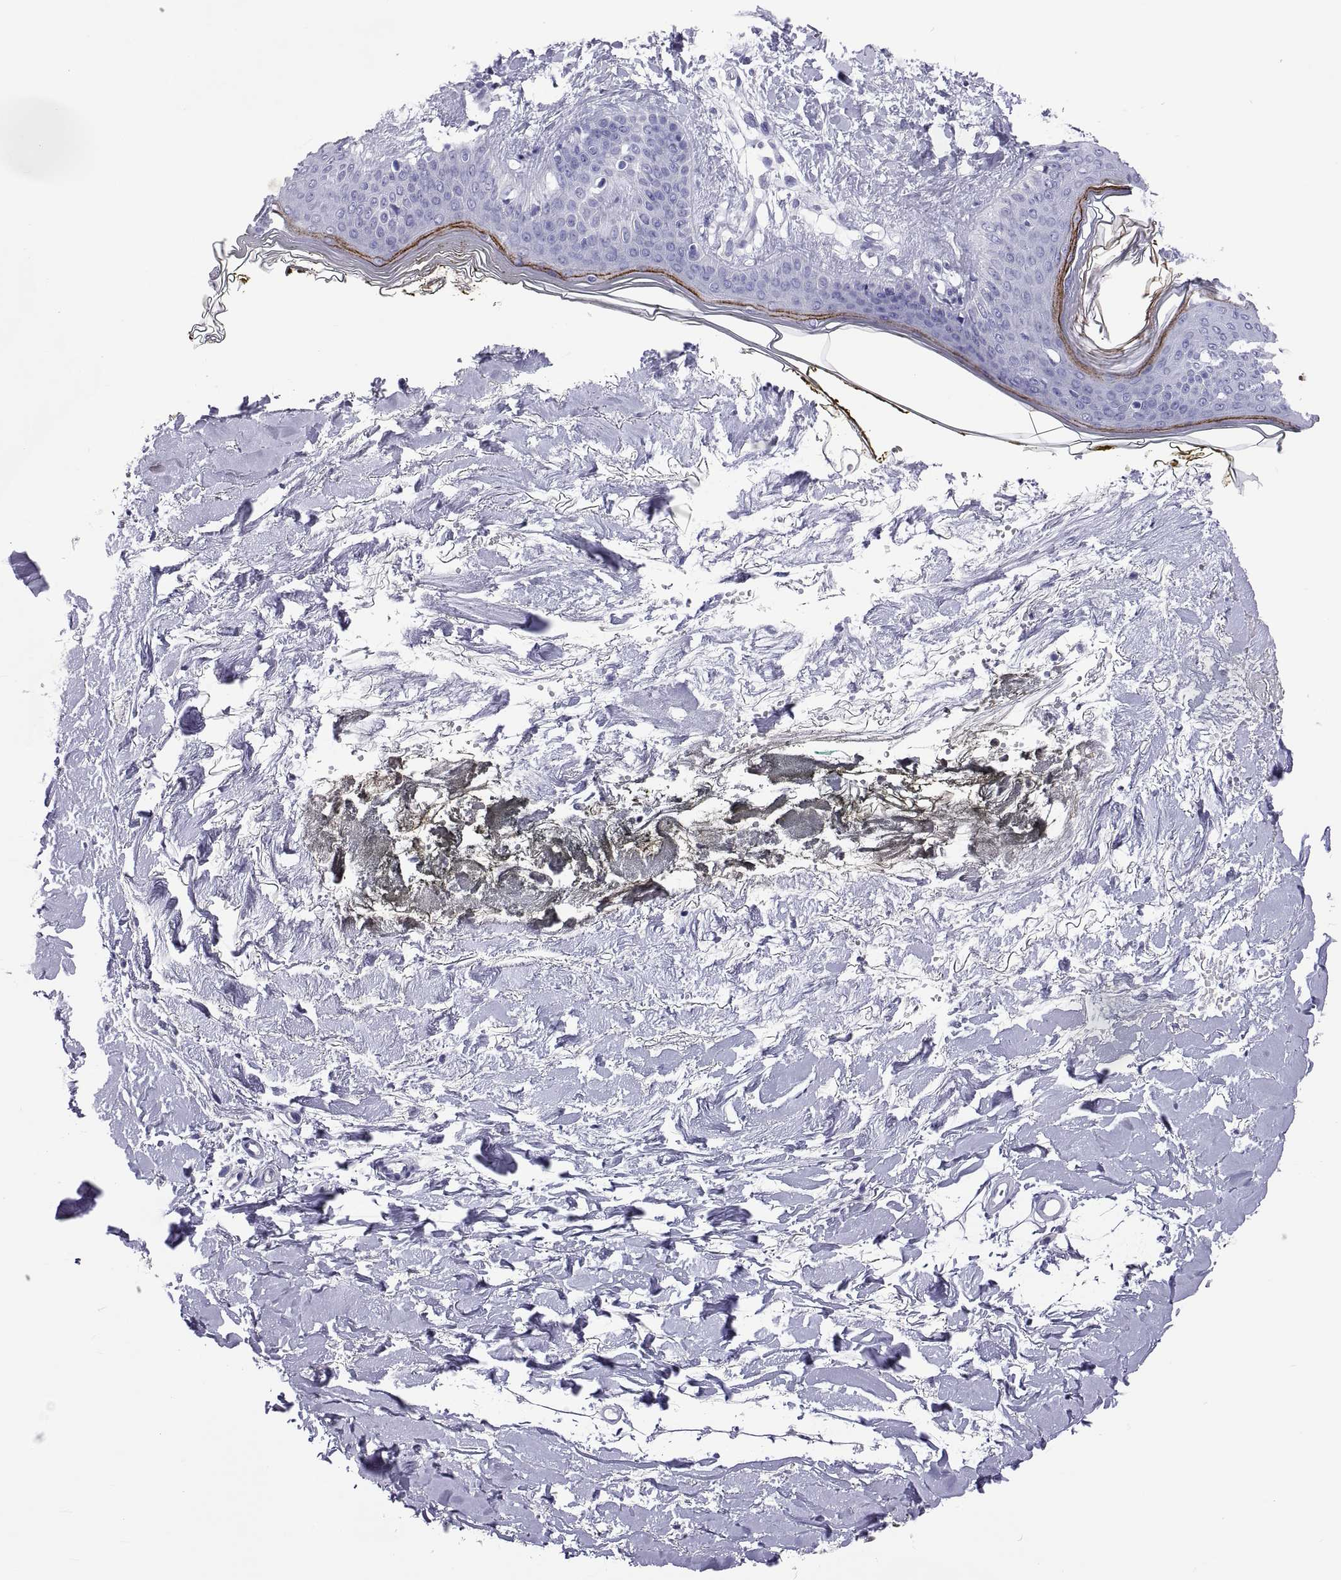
{"staining": {"intensity": "negative", "quantity": "none", "location": "none"}, "tissue": "skin", "cell_type": "Fibroblasts", "image_type": "normal", "snomed": [{"axis": "morphology", "description": "Normal tissue, NOS"}, {"axis": "topography", "description": "Skin"}], "caption": "IHC micrograph of benign skin: human skin stained with DAB (3,3'-diaminobenzidine) displays no significant protein expression in fibroblasts. (Brightfield microscopy of DAB immunohistochemistry at high magnification).", "gene": "BSPH1", "patient": {"sex": "female", "age": 34}}